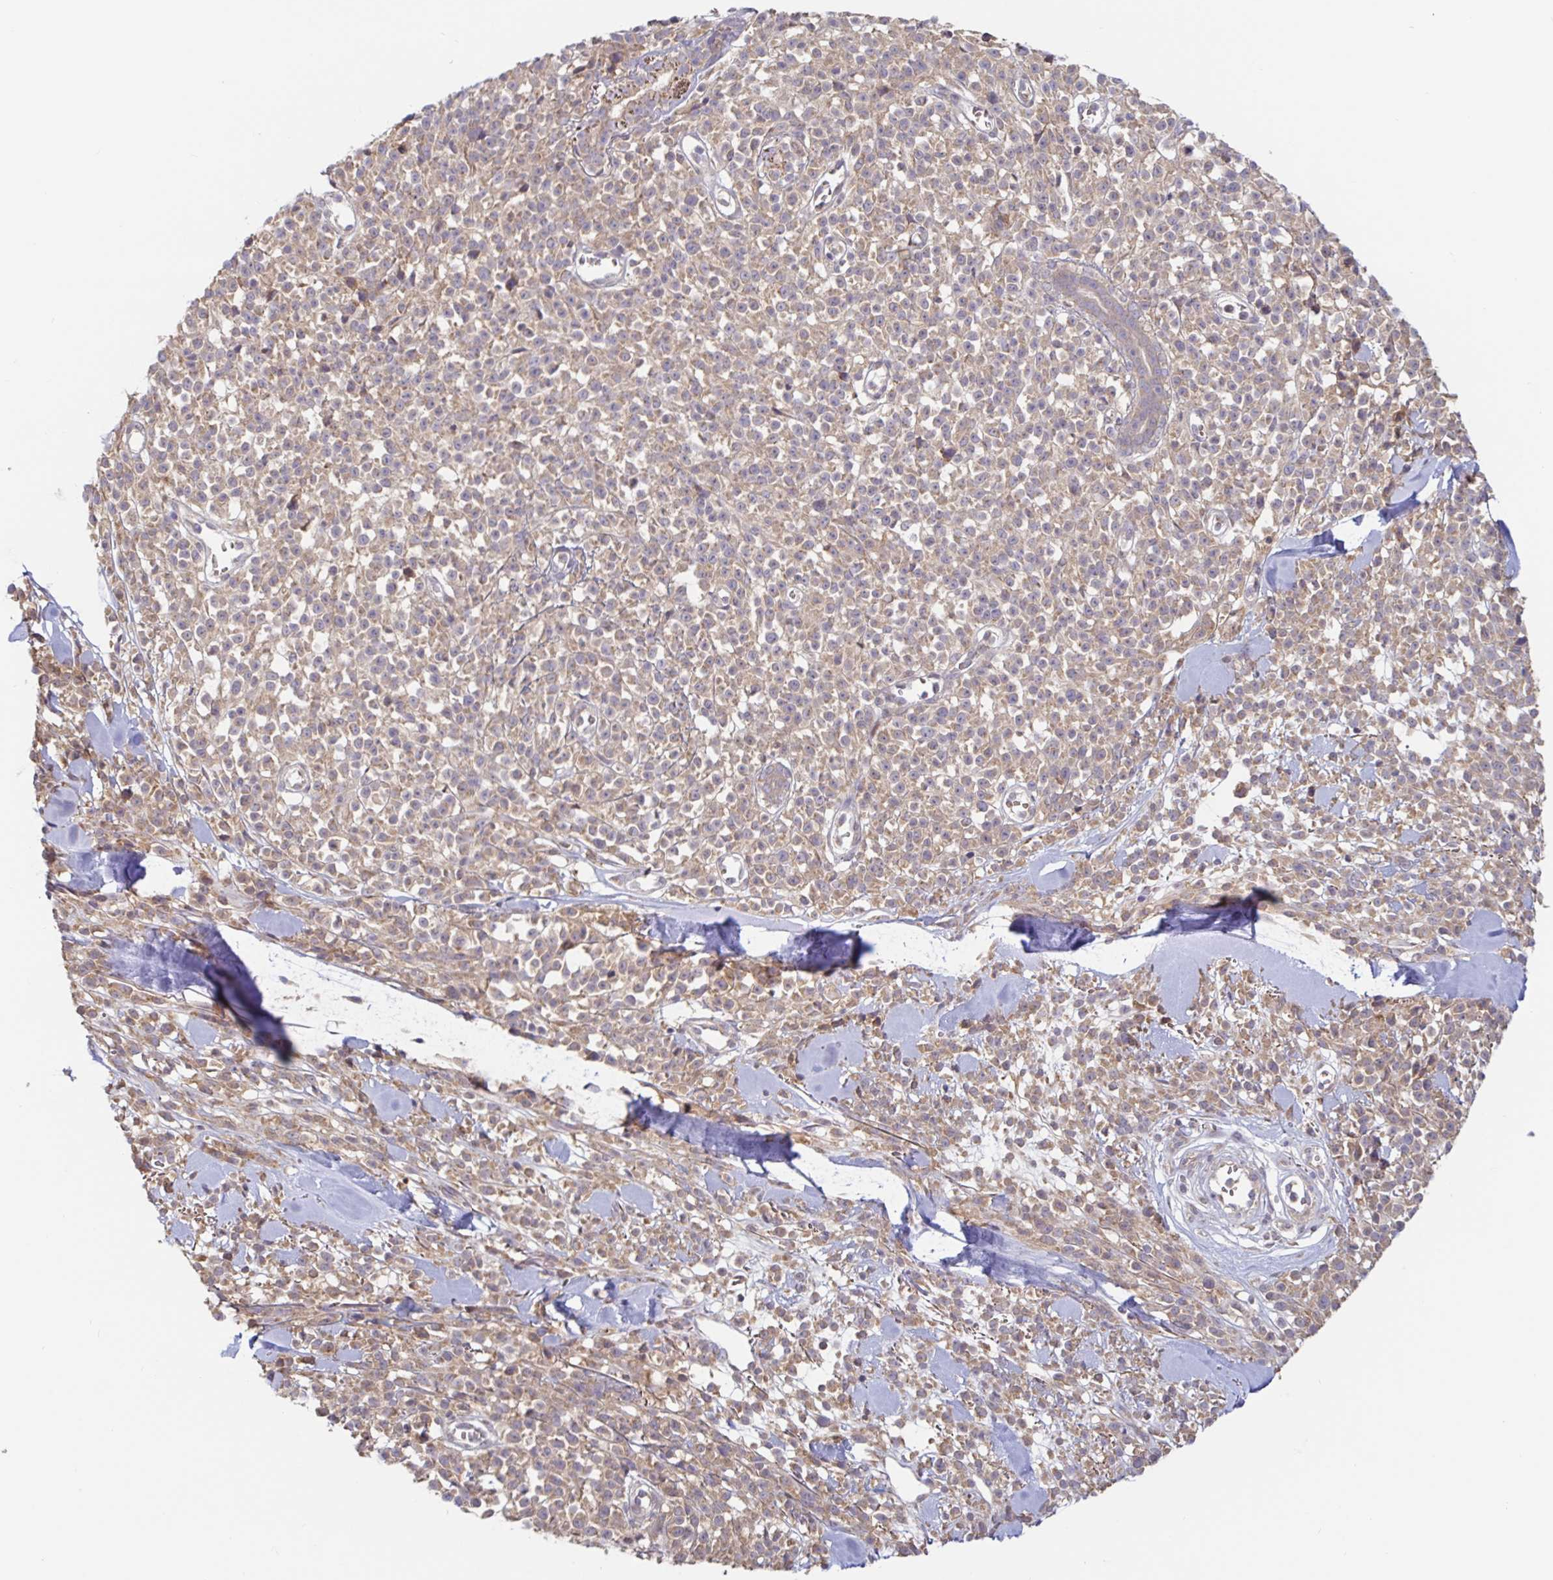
{"staining": {"intensity": "weak", "quantity": ">75%", "location": "cytoplasmic/membranous"}, "tissue": "melanoma", "cell_type": "Tumor cells", "image_type": "cancer", "snomed": [{"axis": "morphology", "description": "Malignant melanoma, NOS"}, {"axis": "topography", "description": "Skin"}, {"axis": "topography", "description": "Skin of trunk"}], "caption": "A histopathology image of human malignant melanoma stained for a protein displays weak cytoplasmic/membranous brown staining in tumor cells.", "gene": "LARP1", "patient": {"sex": "male", "age": 74}}